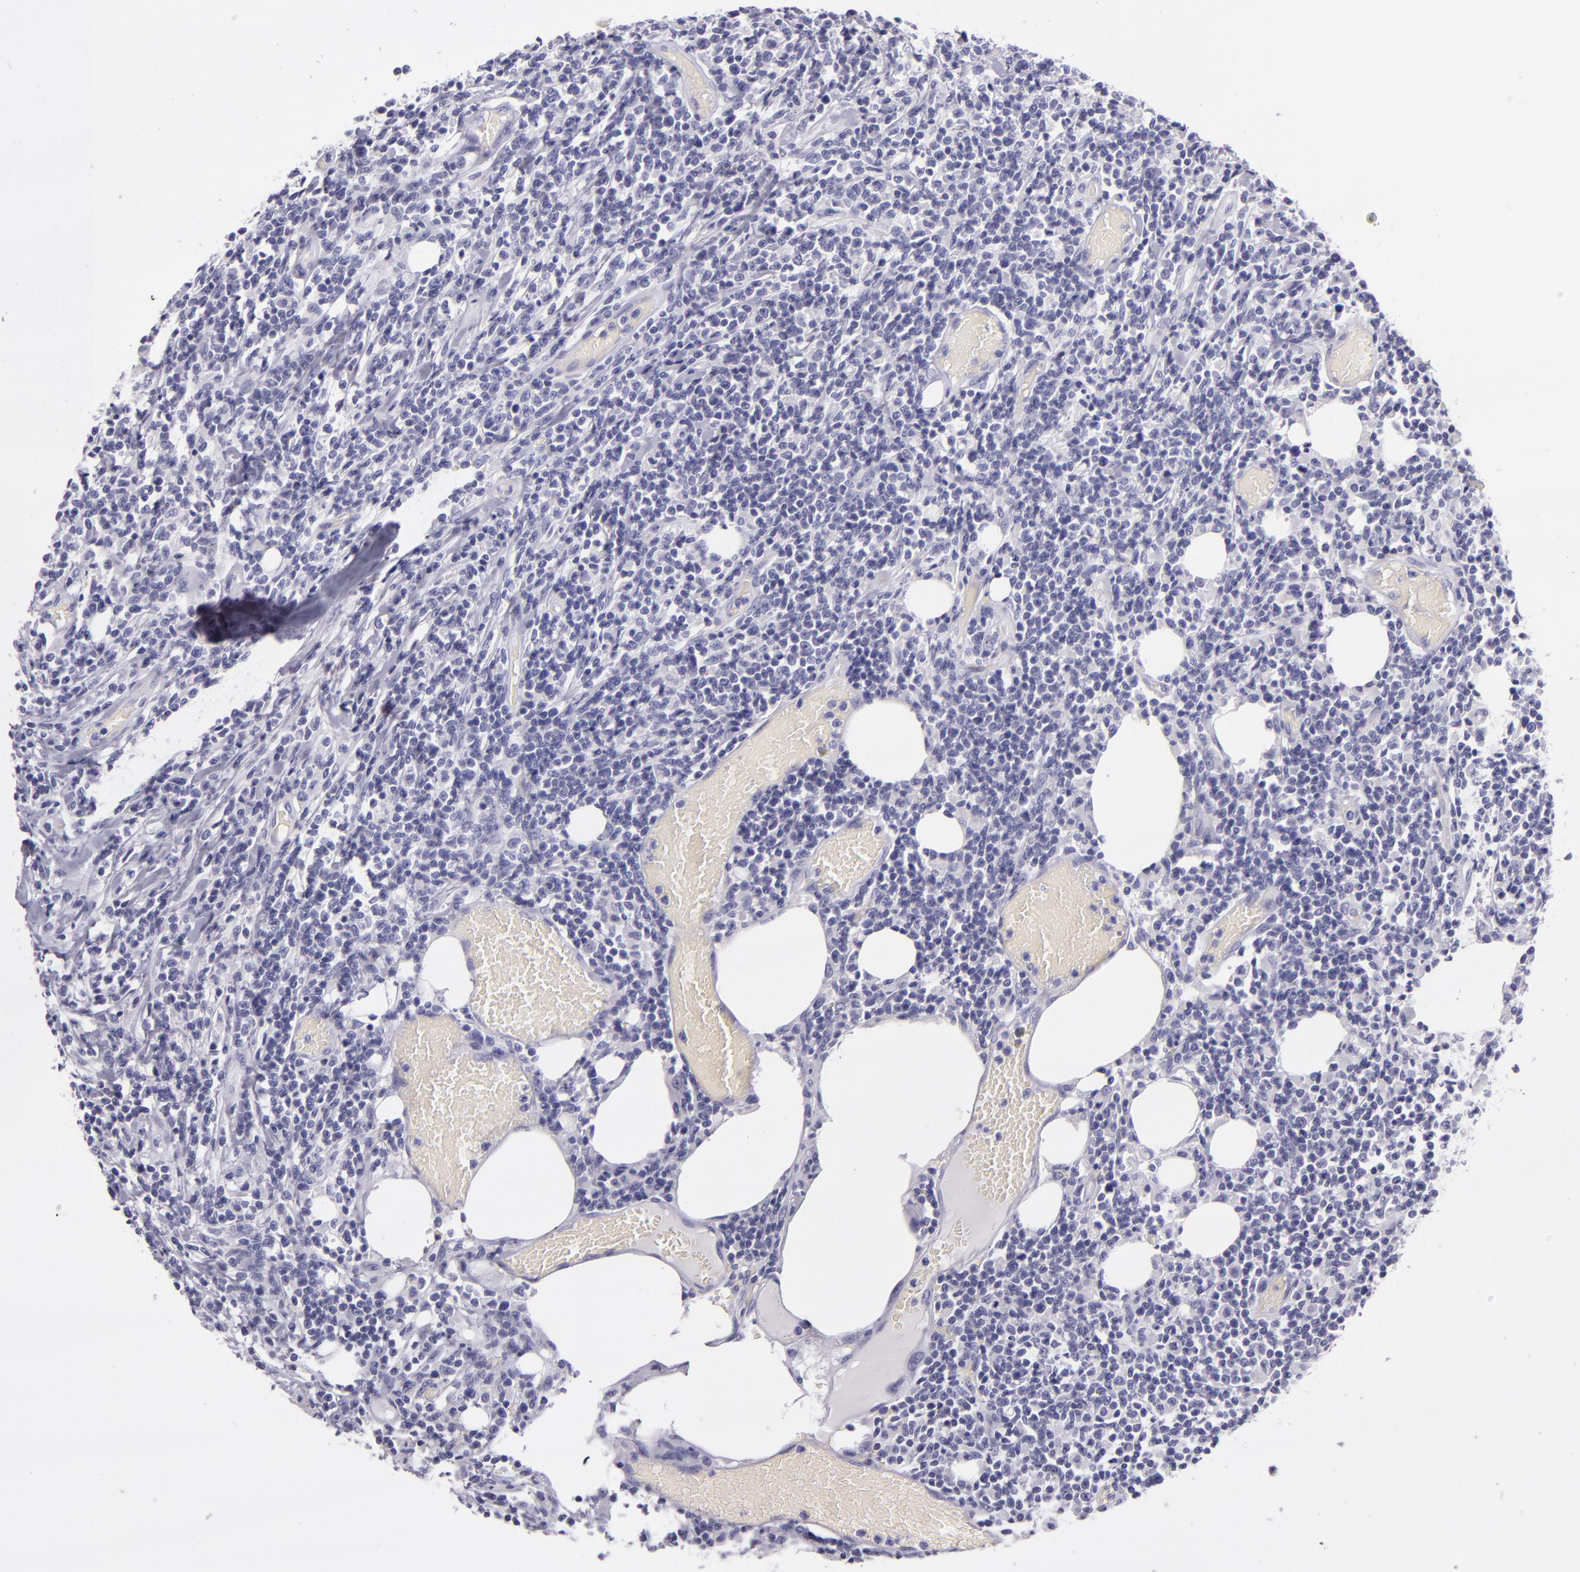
{"staining": {"intensity": "negative", "quantity": "none", "location": "none"}, "tissue": "lymphoma", "cell_type": "Tumor cells", "image_type": "cancer", "snomed": [{"axis": "morphology", "description": "Malignant lymphoma, non-Hodgkin's type, High grade"}, {"axis": "topography", "description": "Colon"}], "caption": "Immunohistochemistry image of human lymphoma stained for a protein (brown), which exhibits no positivity in tumor cells. The staining is performed using DAB brown chromogen with nuclei counter-stained in using hematoxylin.", "gene": "CR2", "patient": {"sex": "male", "age": 82}}